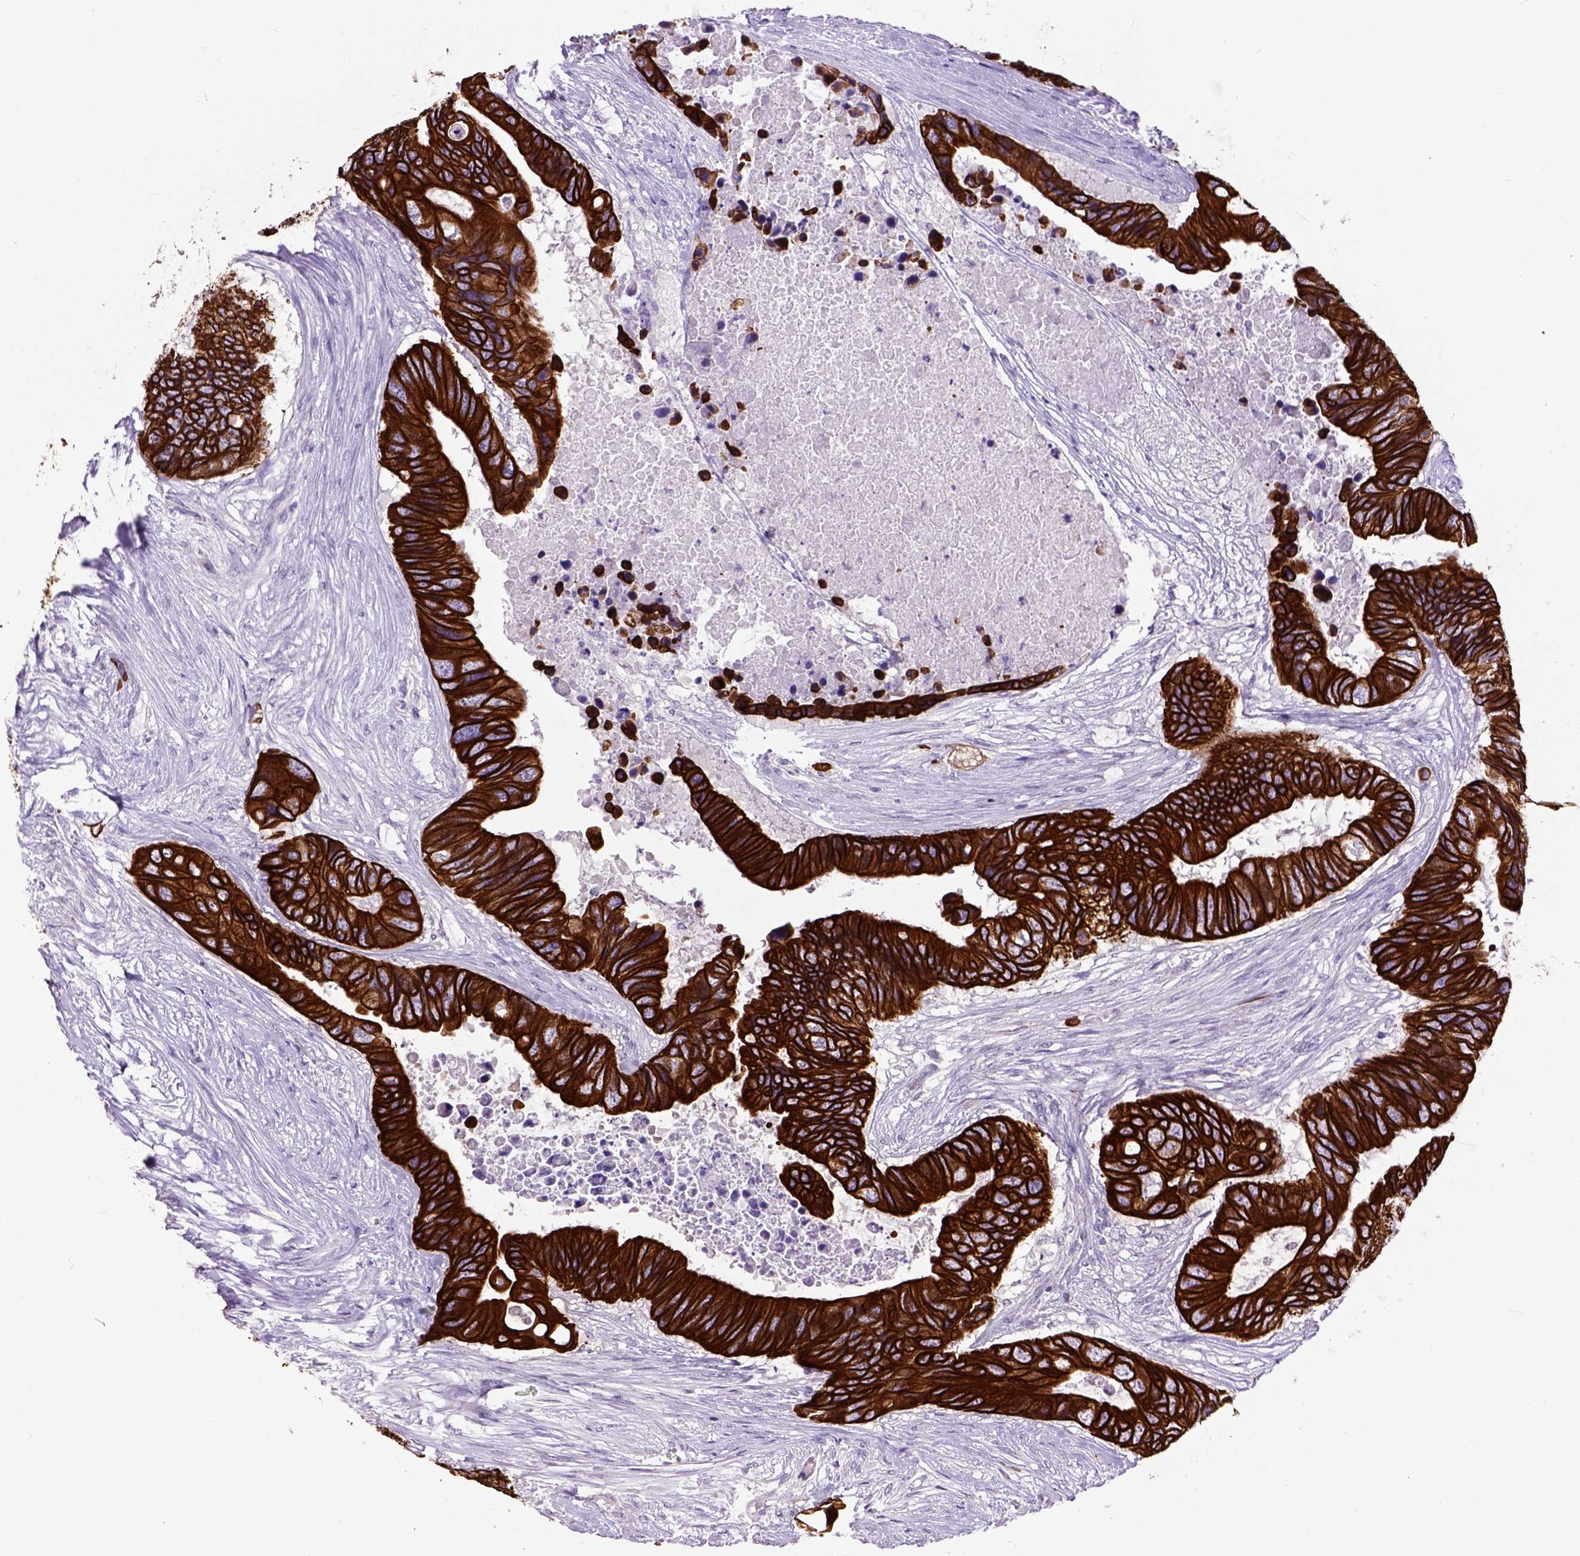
{"staining": {"intensity": "strong", "quantity": ">75%", "location": "cytoplasmic/membranous"}, "tissue": "colorectal cancer", "cell_type": "Tumor cells", "image_type": "cancer", "snomed": [{"axis": "morphology", "description": "Adenocarcinoma, NOS"}, {"axis": "topography", "description": "Rectum"}], "caption": "Immunohistochemistry (DAB) staining of colorectal cancer shows strong cytoplasmic/membranous protein staining in approximately >75% of tumor cells. The staining was performed using DAB to visualize the protein expression in brown, while the nuclei were stained in blue with hematoxylin (Magnification: 20x).", "gene": "RAB25", "patient": {"sex": "male", "age": 63}}